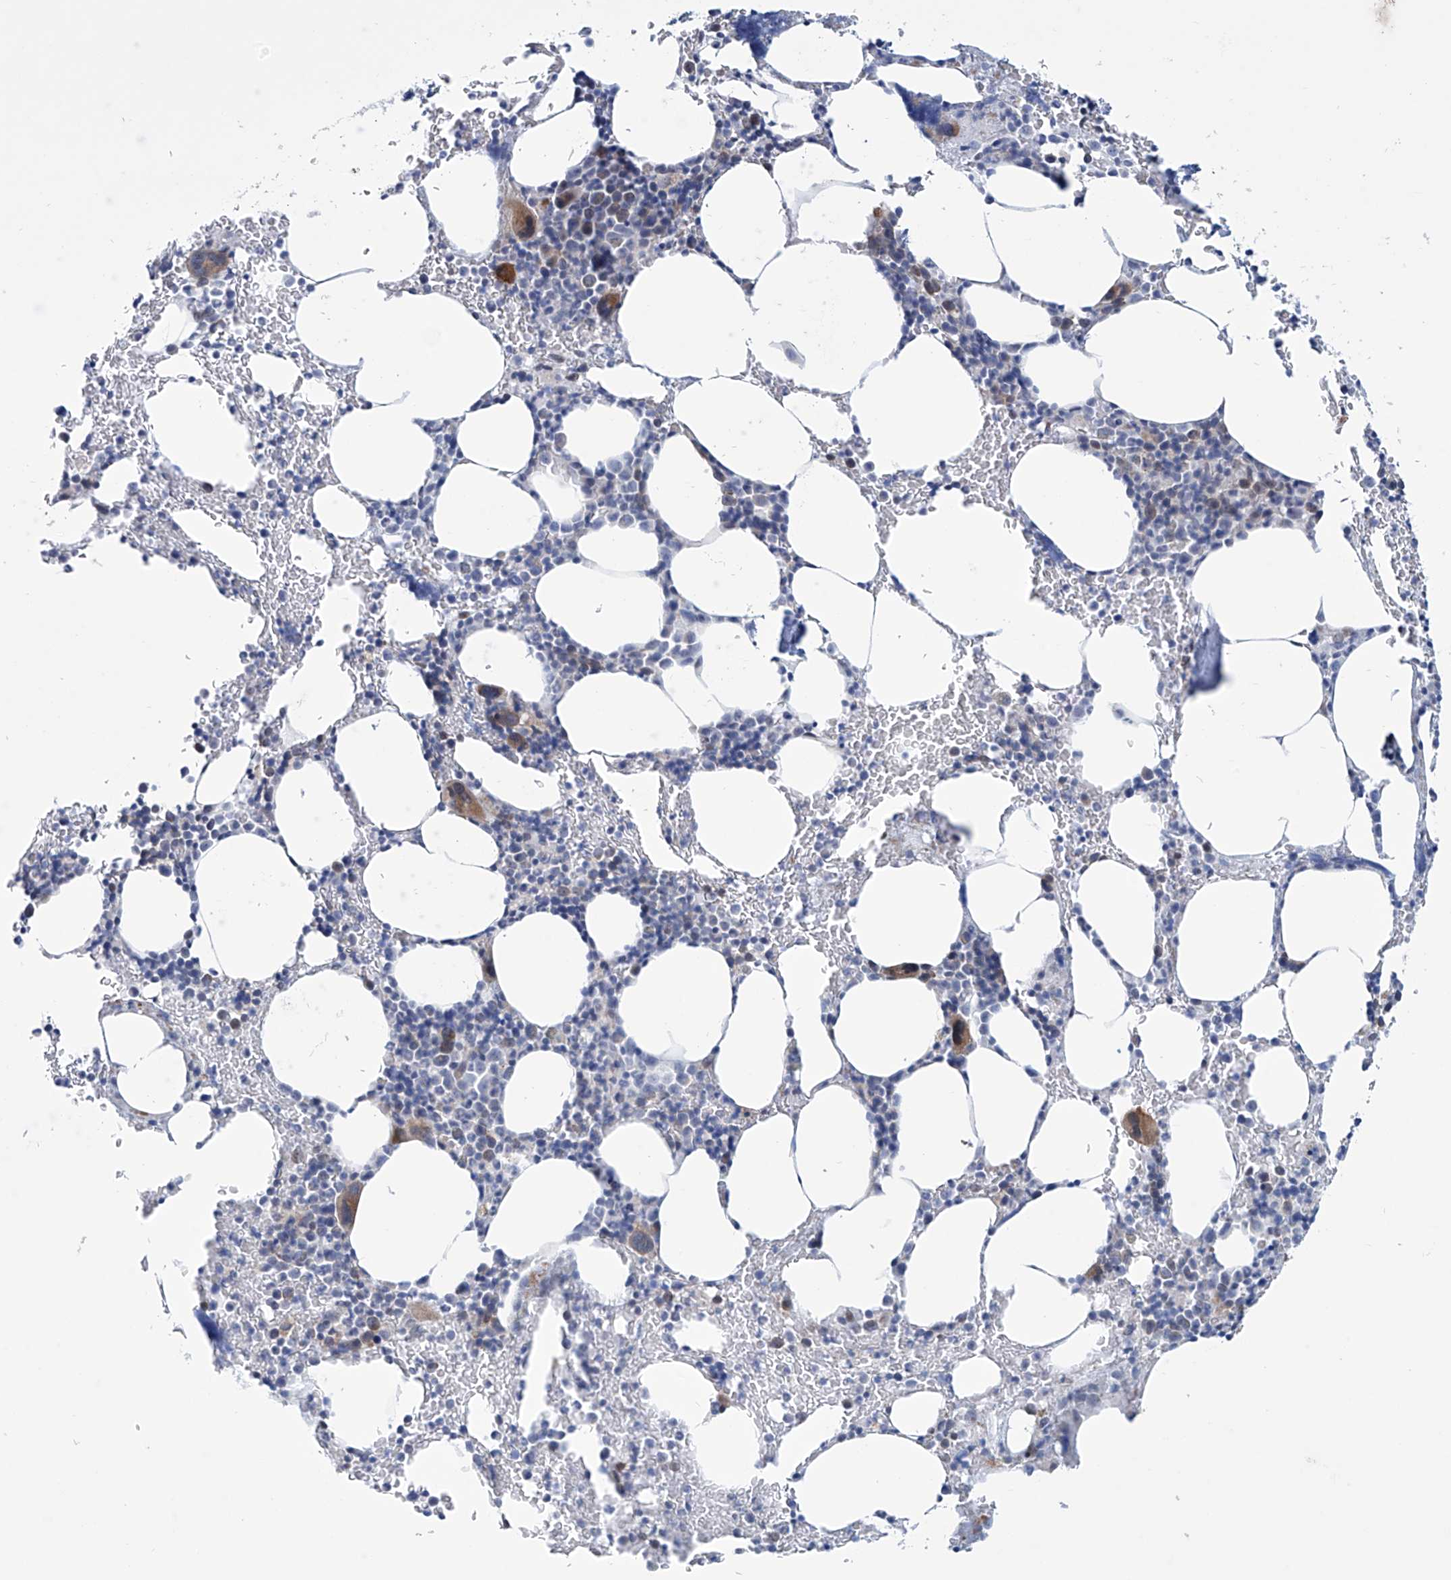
{"staining": {"intensity": "moderate", "quantity": "<25%", "location": "cytoplasmic/membranous"}, "tissue": "bone marrow", "cell_type": "Hematopoietic cells", "image_type": "normal", "snomed": [{"axis": "morphology", "description": "Normal tissue, NOS"}, {"axis": "topography", "description": "Bone marrow"}], "caption": "Bone marrow stained for a protein displays moderate cytoplasmic/membranous positivity in hematopoietic cells. (Stains: DAB (3,3'-diaminobenzidine) in brown, nuclei in blue, Microscopy: brightfield microscopy at high magnification).", "gene": "TRIM60", "patient": {"sex": "male"}}